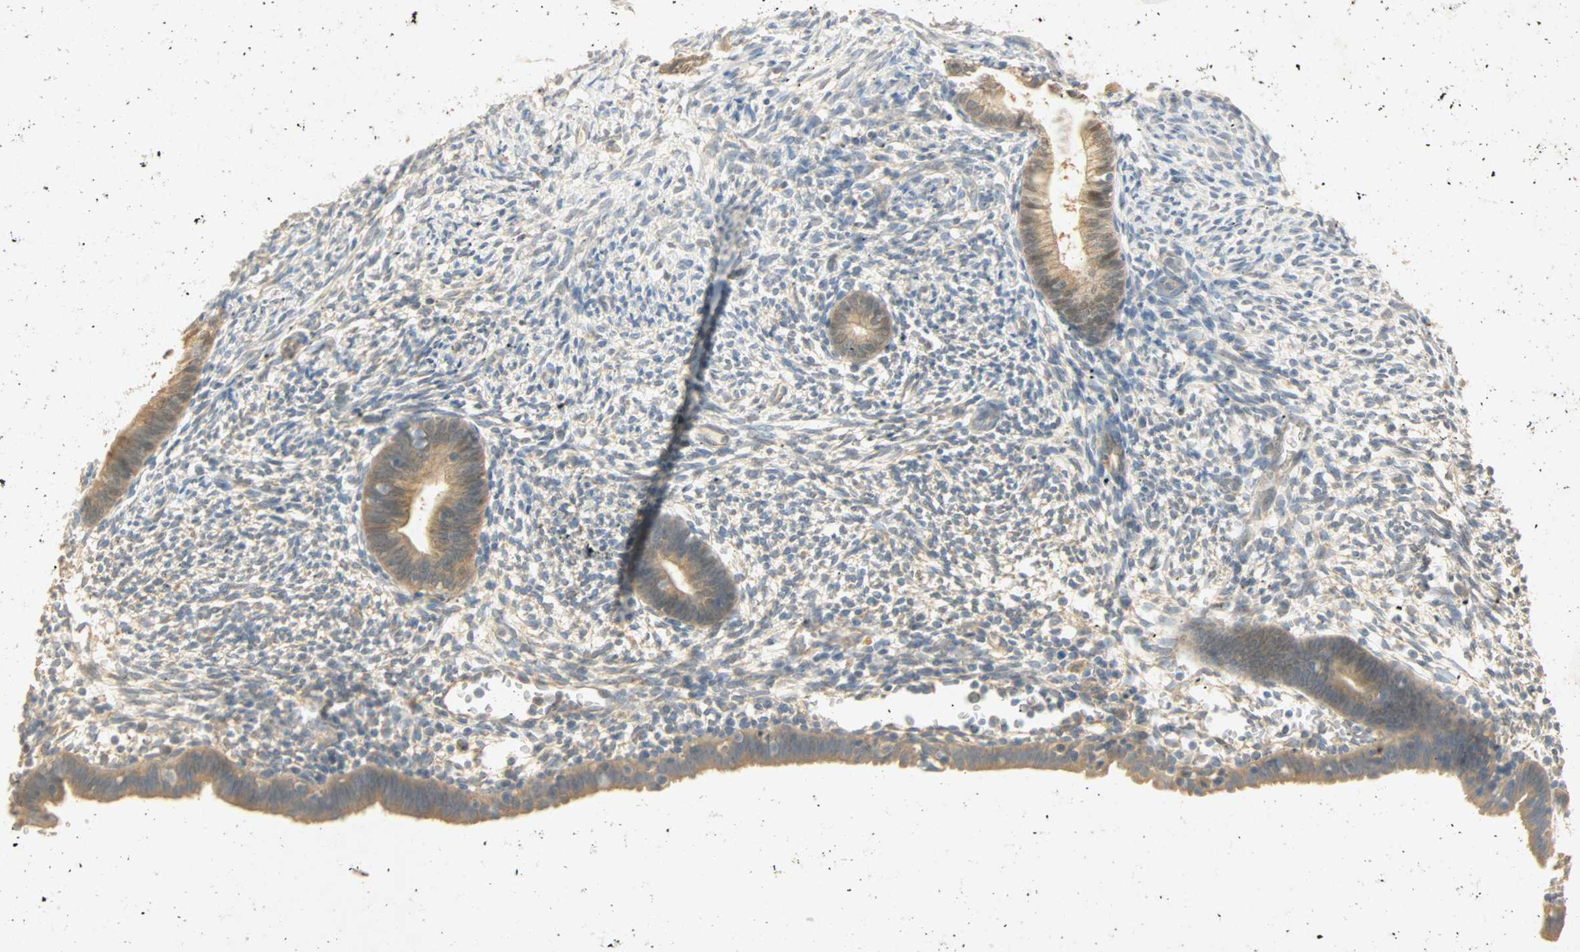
{"staining": {"intensity": "weak", "quantity": "<25%", "location": "cytoplasmic/membranous"}, "tissue": "endometrium", "cell_type": "Cells in endometrial stroma", "image_type": "normal", "snomed": [{"axis": "morphology", "description": "Normal tissue, NOS"}, {"axis": "morphology", "description": "Atrophy, NOS"}, {"axis": "topography", "description": "Uterus"}, {"axis": "topography", "description": "Endometrium"}], "caption": "Human endometrium stained for a protein using IHC reveals no positivity in cells in endometrial stroma.", "gene": "SELENBP1", "patient": {"sex": "female", "age": 68}}